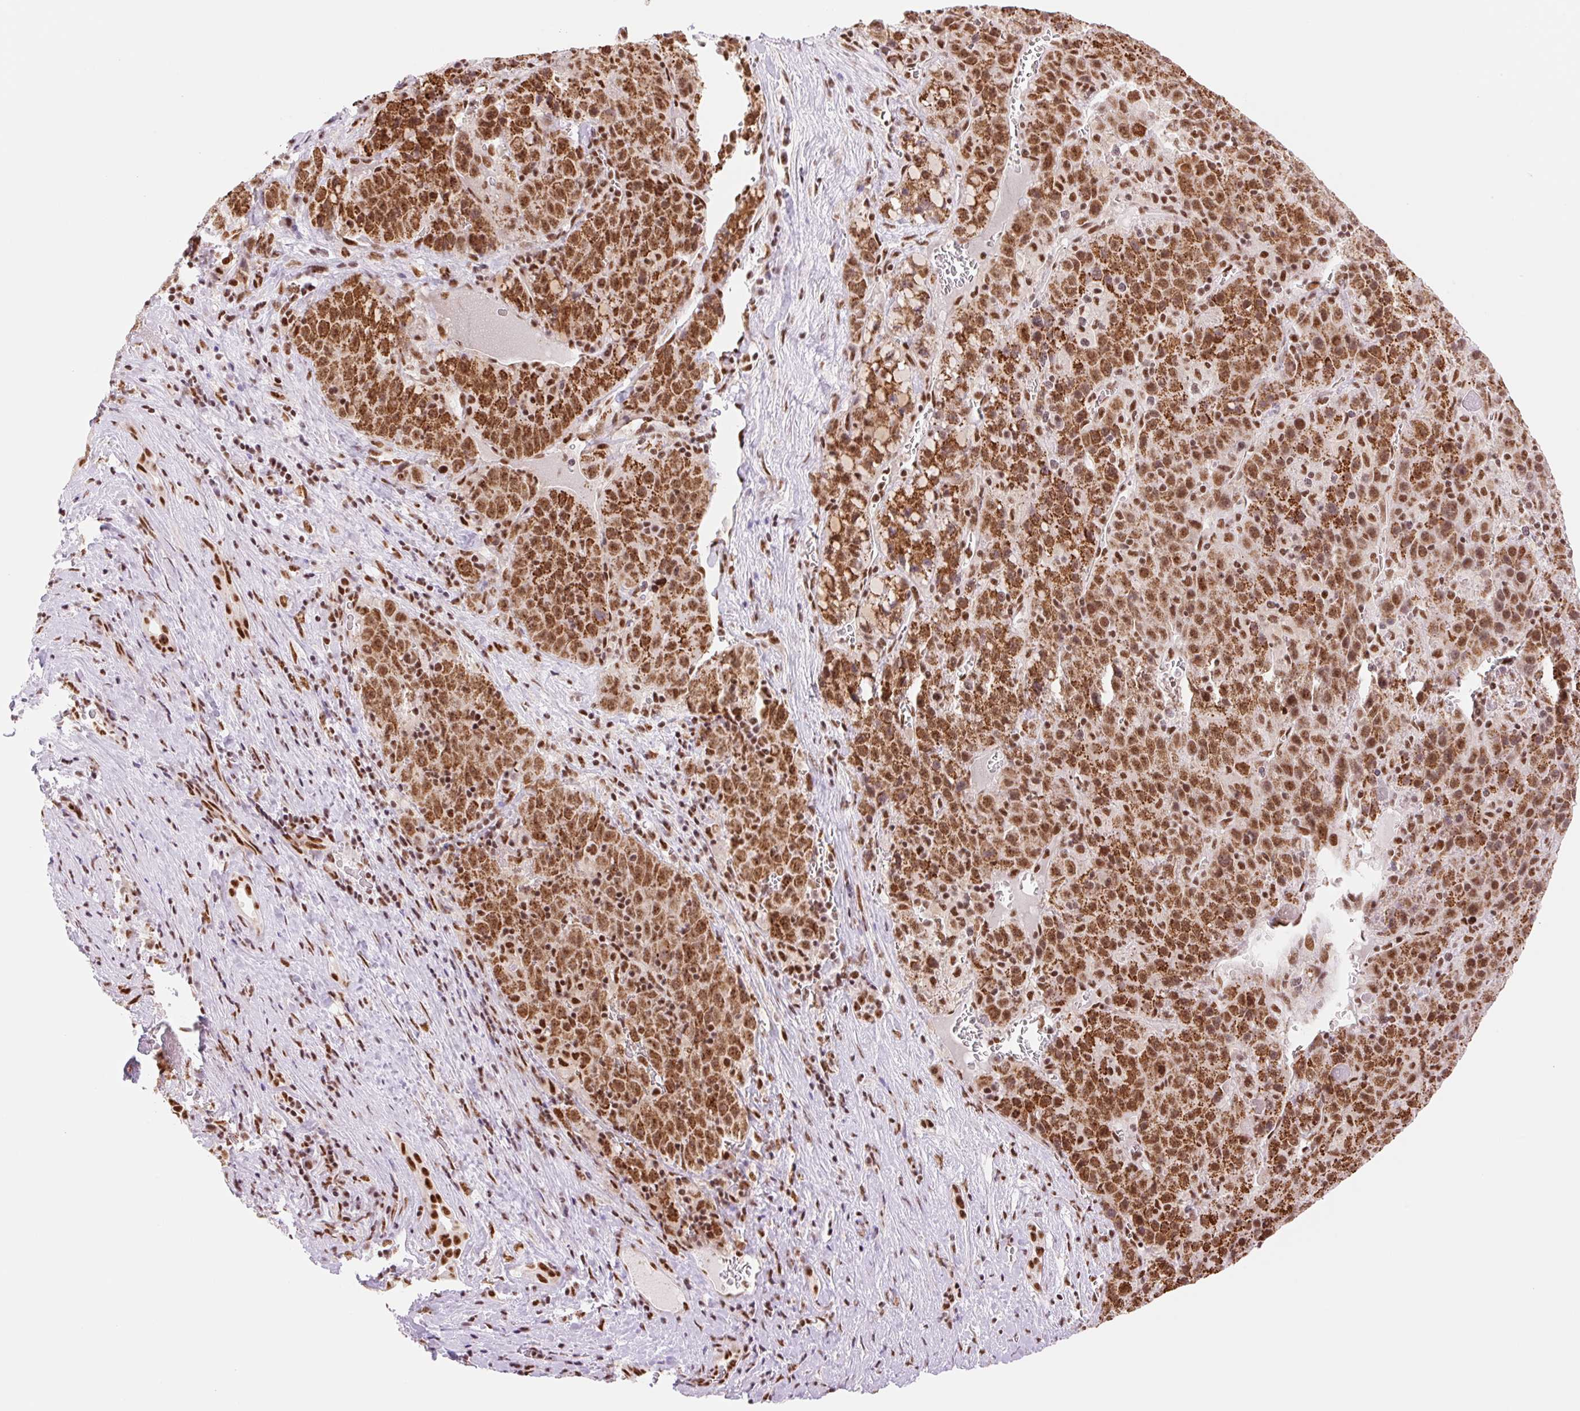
{"staining": {"intensity": "strong", "quantity": ">75%", "location": "nuclear"}, "tissue": "liver cancer", "cell_type": "Tumor cells", "image_type": "cancer", "snomed": [{"axis": "morphology", "description": "Carcinoma, Hepatocellular, NOS"}, {"axis": "topography", "description": "Liver"}], "caption": "Protein expression analysis of human liver hepatocellular carcinoma reveals strong nuclear positivity in approximately >75% of tumor cells.", "gene": "PRDM11", "patient": {"sex": "female", "age": 53}}